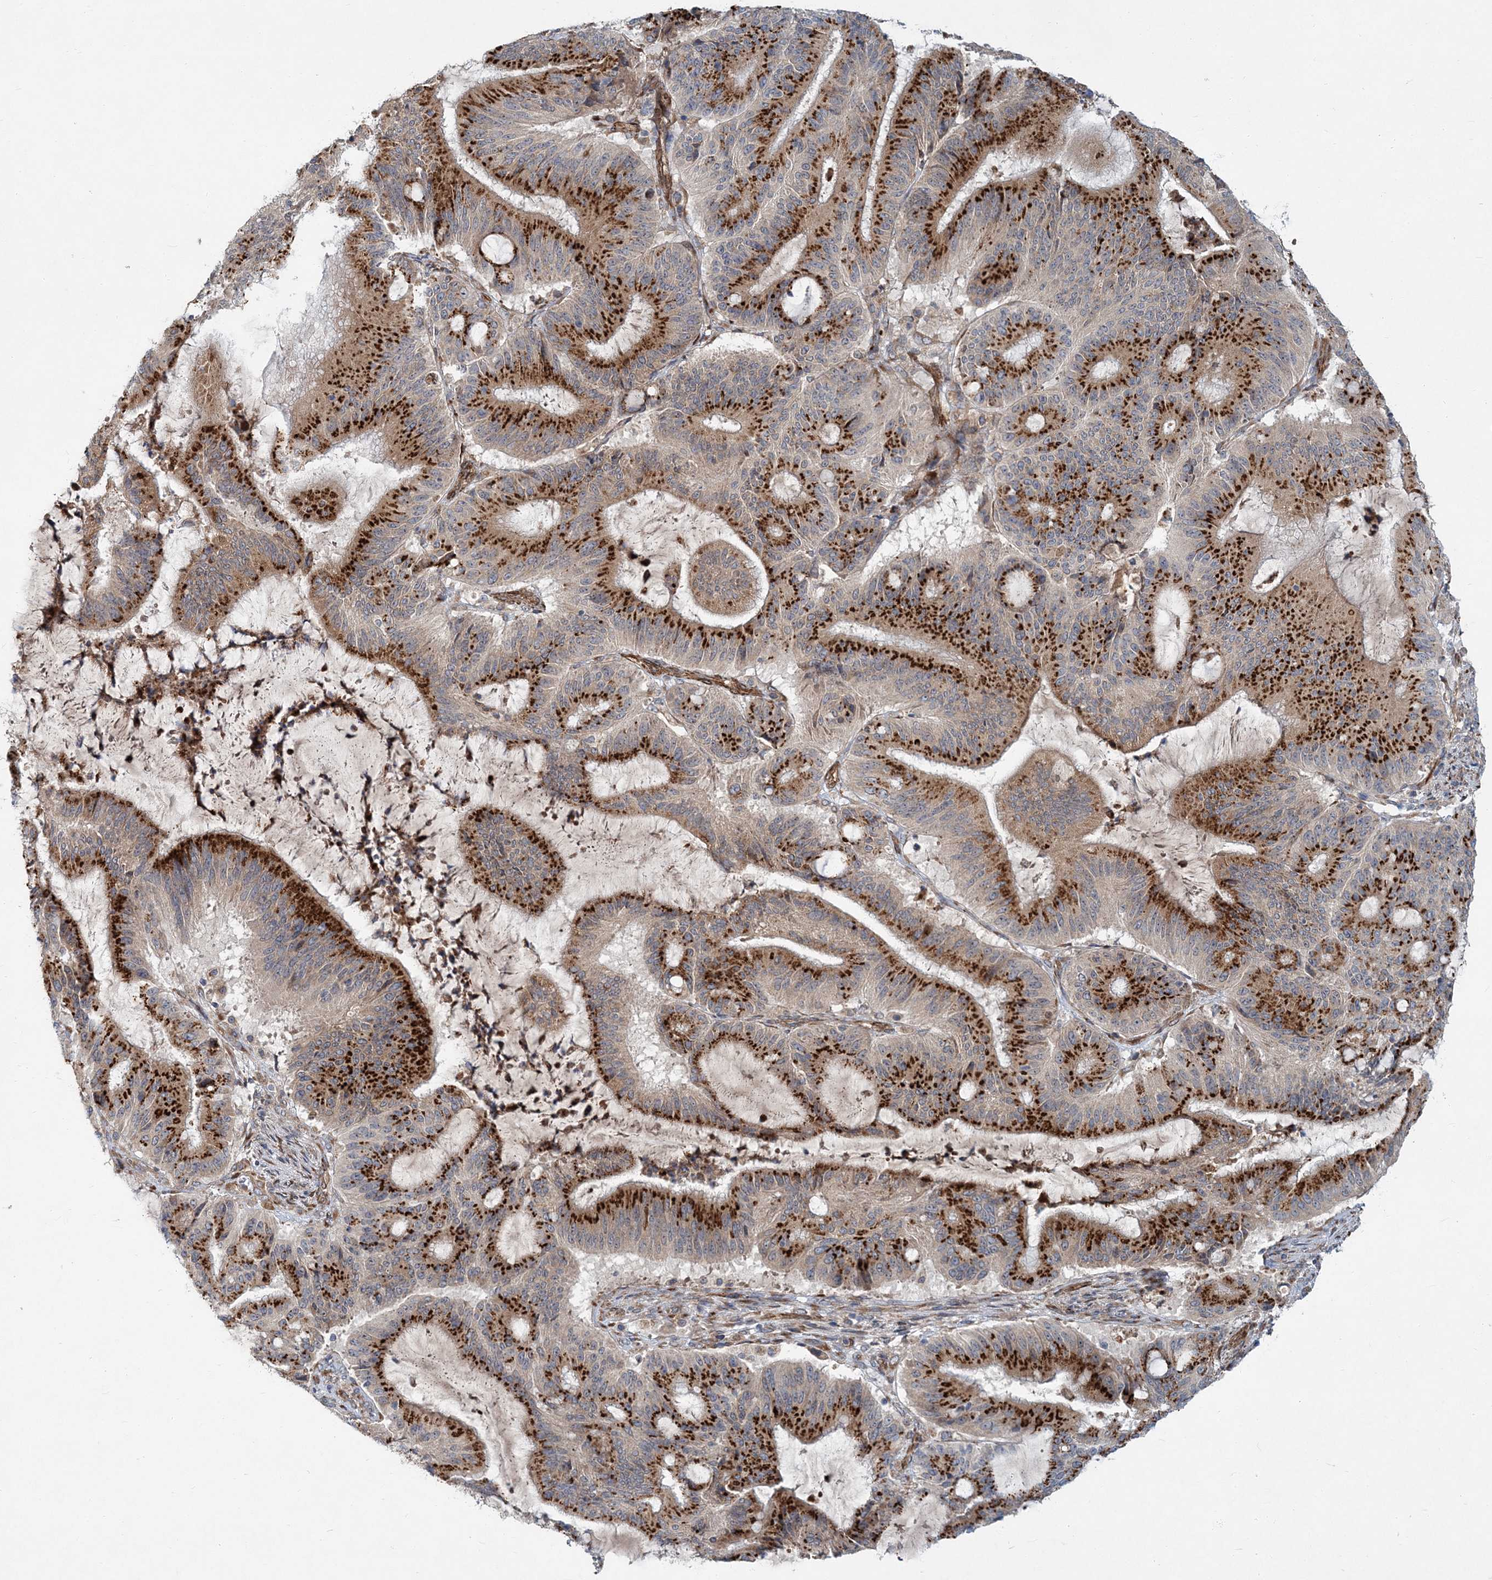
{"staining": {"intensity": "strong", "quantity": ">75%", "location": "cytoplasmic/membranous"}, "tissue": "liver cancer", "cell_type": "Tumor cells", "image_type": "cancer", "snomed": [{"axis": "morphology", "description": "Normal tissue, NOS"}, {"axis": "morphology", "description": "Cholangiocarcinoma"}, {"axis": "topography", "description": "Liver"}, {"axis": "topography", "description": "Peripheral nerve tissue"}], "caption": "Tumor cells display high levels of strong cytoplasmic/membranous positivity in approximately >75% of cells in human cholangiocarcinoma (liver).", "gene": "NBAS", "patient": {"sex": "female", "age": 73}}